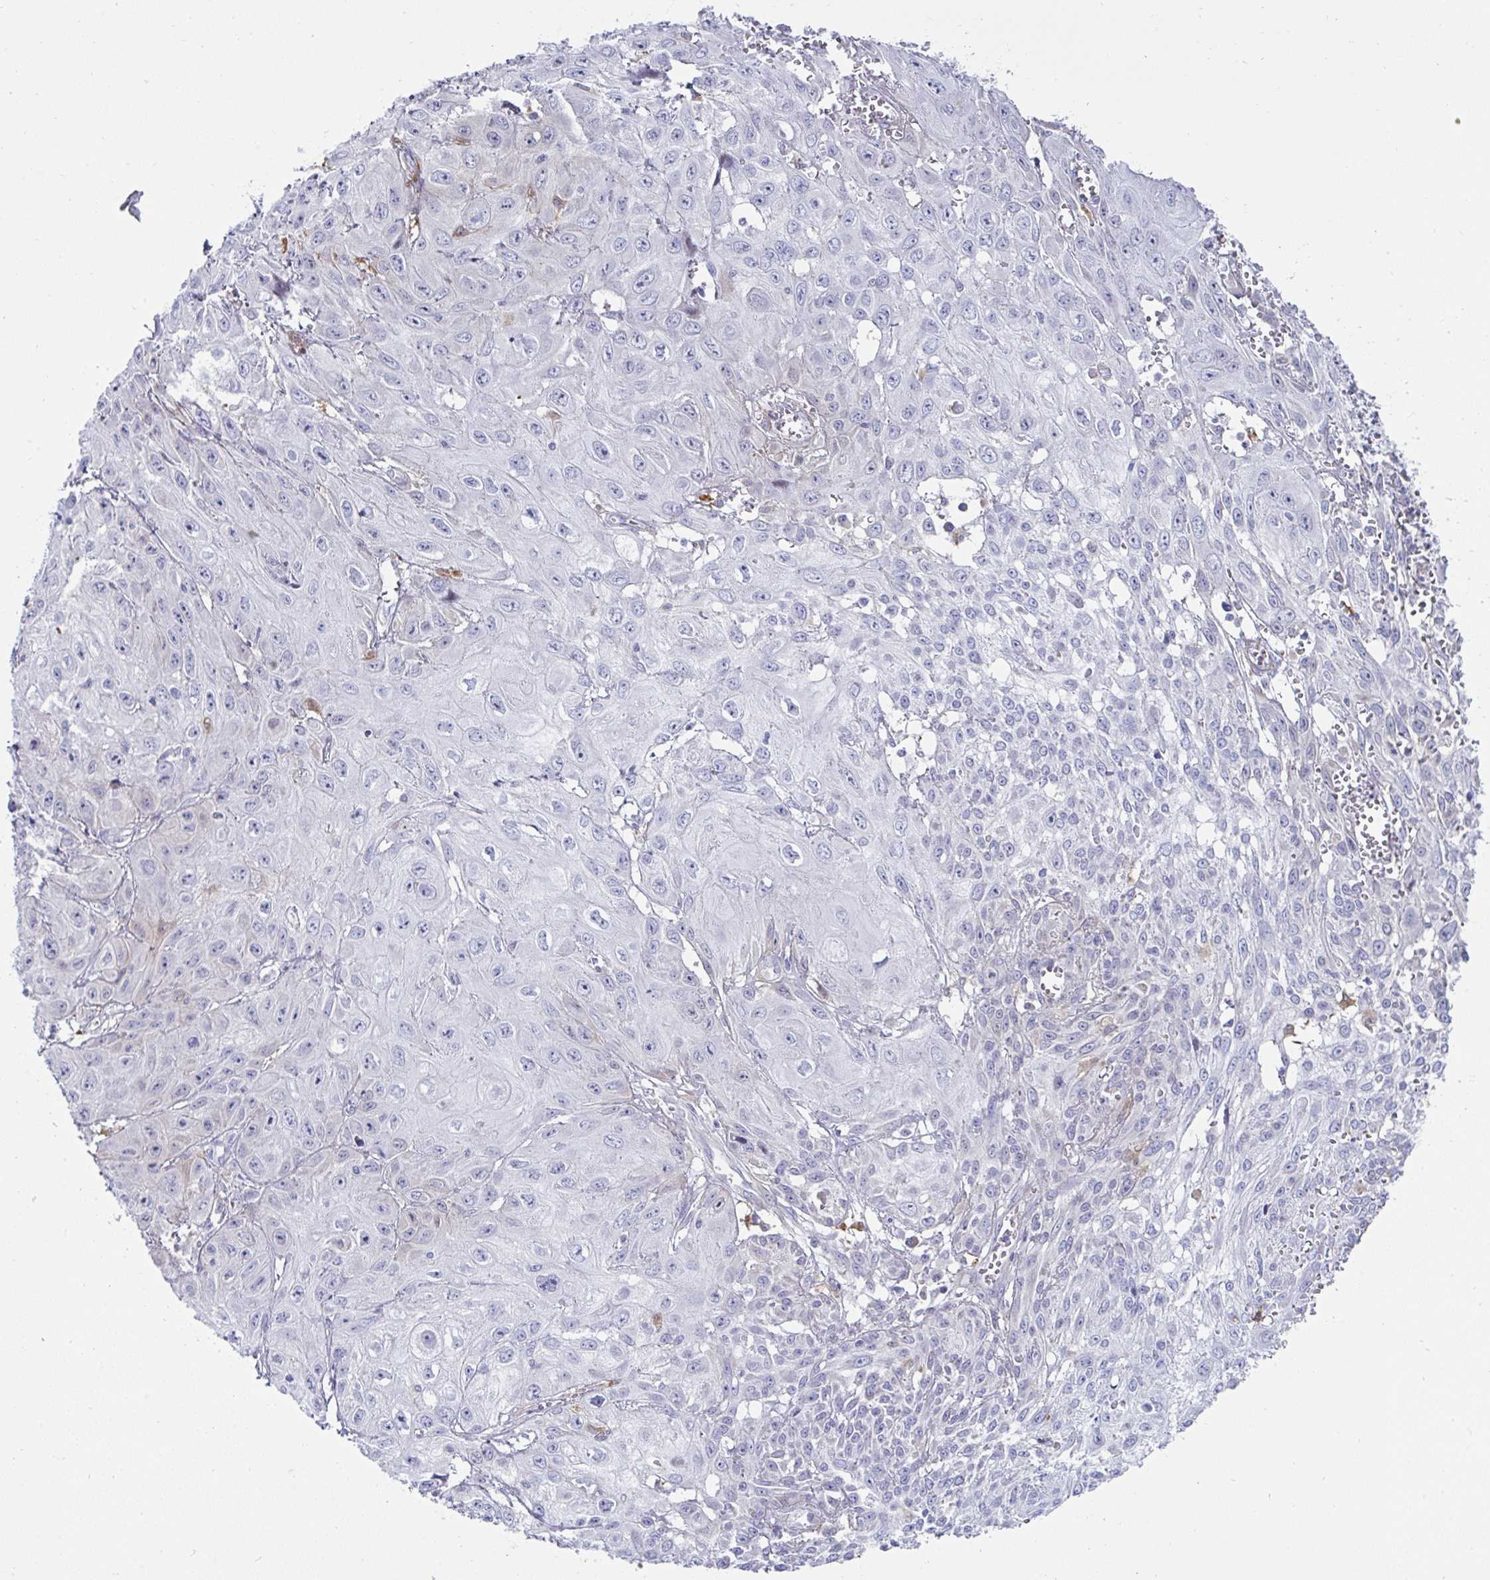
{"staining": {"intensity": "negative", "quantity": "none", "location": "none"}, "tissue": "skin cancer", "cell_type": "Tumor cells", "image_type": "cancer", "snomed": [{"axis": "morphology", "description": "Squamous cell carcinoma, NOS"}, {"axis": "topography", "description": "Skin"}, {"axis": "topography", "description": "Vulva"}], "caption": "IHC of skin squamous cell carcinoma shows no expression in tumor cells. (DAB (3,3'-diaminobenzidine) immunohistochemistry visualized using brightfield microscopy, high magnification).", "gene": "FBXL13", "patient": {"sex": "female", "age": 71}}